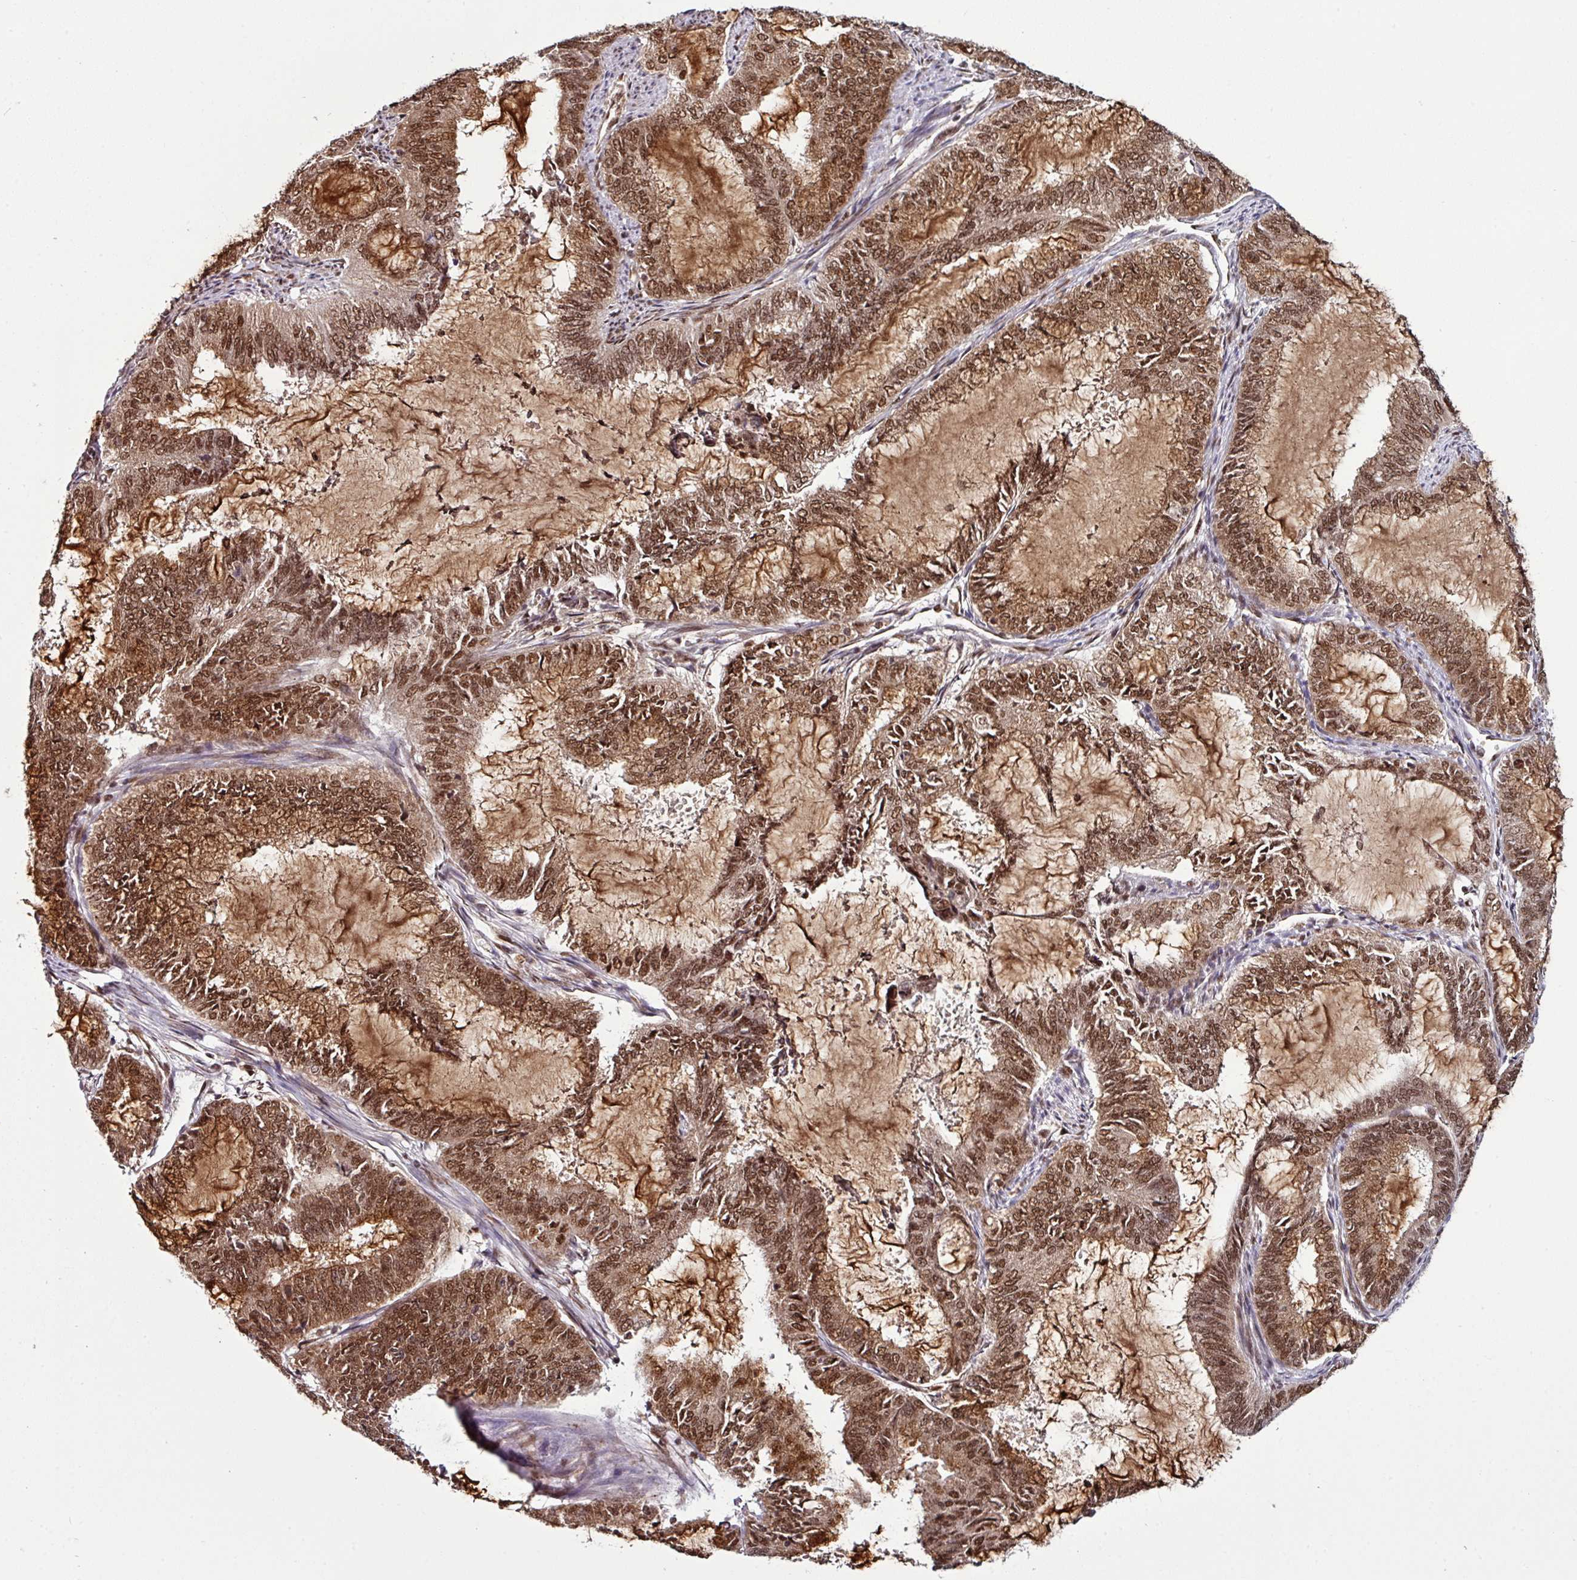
{"staining": {"intensity": "moderate", "quantity": ">75%", "location": "cytoplasmic/membranous,nuclear"}, "tissue": "endometrial cancer", "cell_type": "Tumor cells", "image_type": "cancer", "snomed": [{"axis": "morphology", "description": "Adenocarcinoma, NOS"}, {"axis": "topography", "description": "Endometrium"}], "caption": "A histopathology image showing moderate cytoplasmic/membranous and nuclear expression in approximately >75% of tumor cells in endometrial adenocarcinoma, as visualized by brown immunohistochemical staining.", "gene": "MORF4L2", "patient": {"sex": "female", "age": 51}}